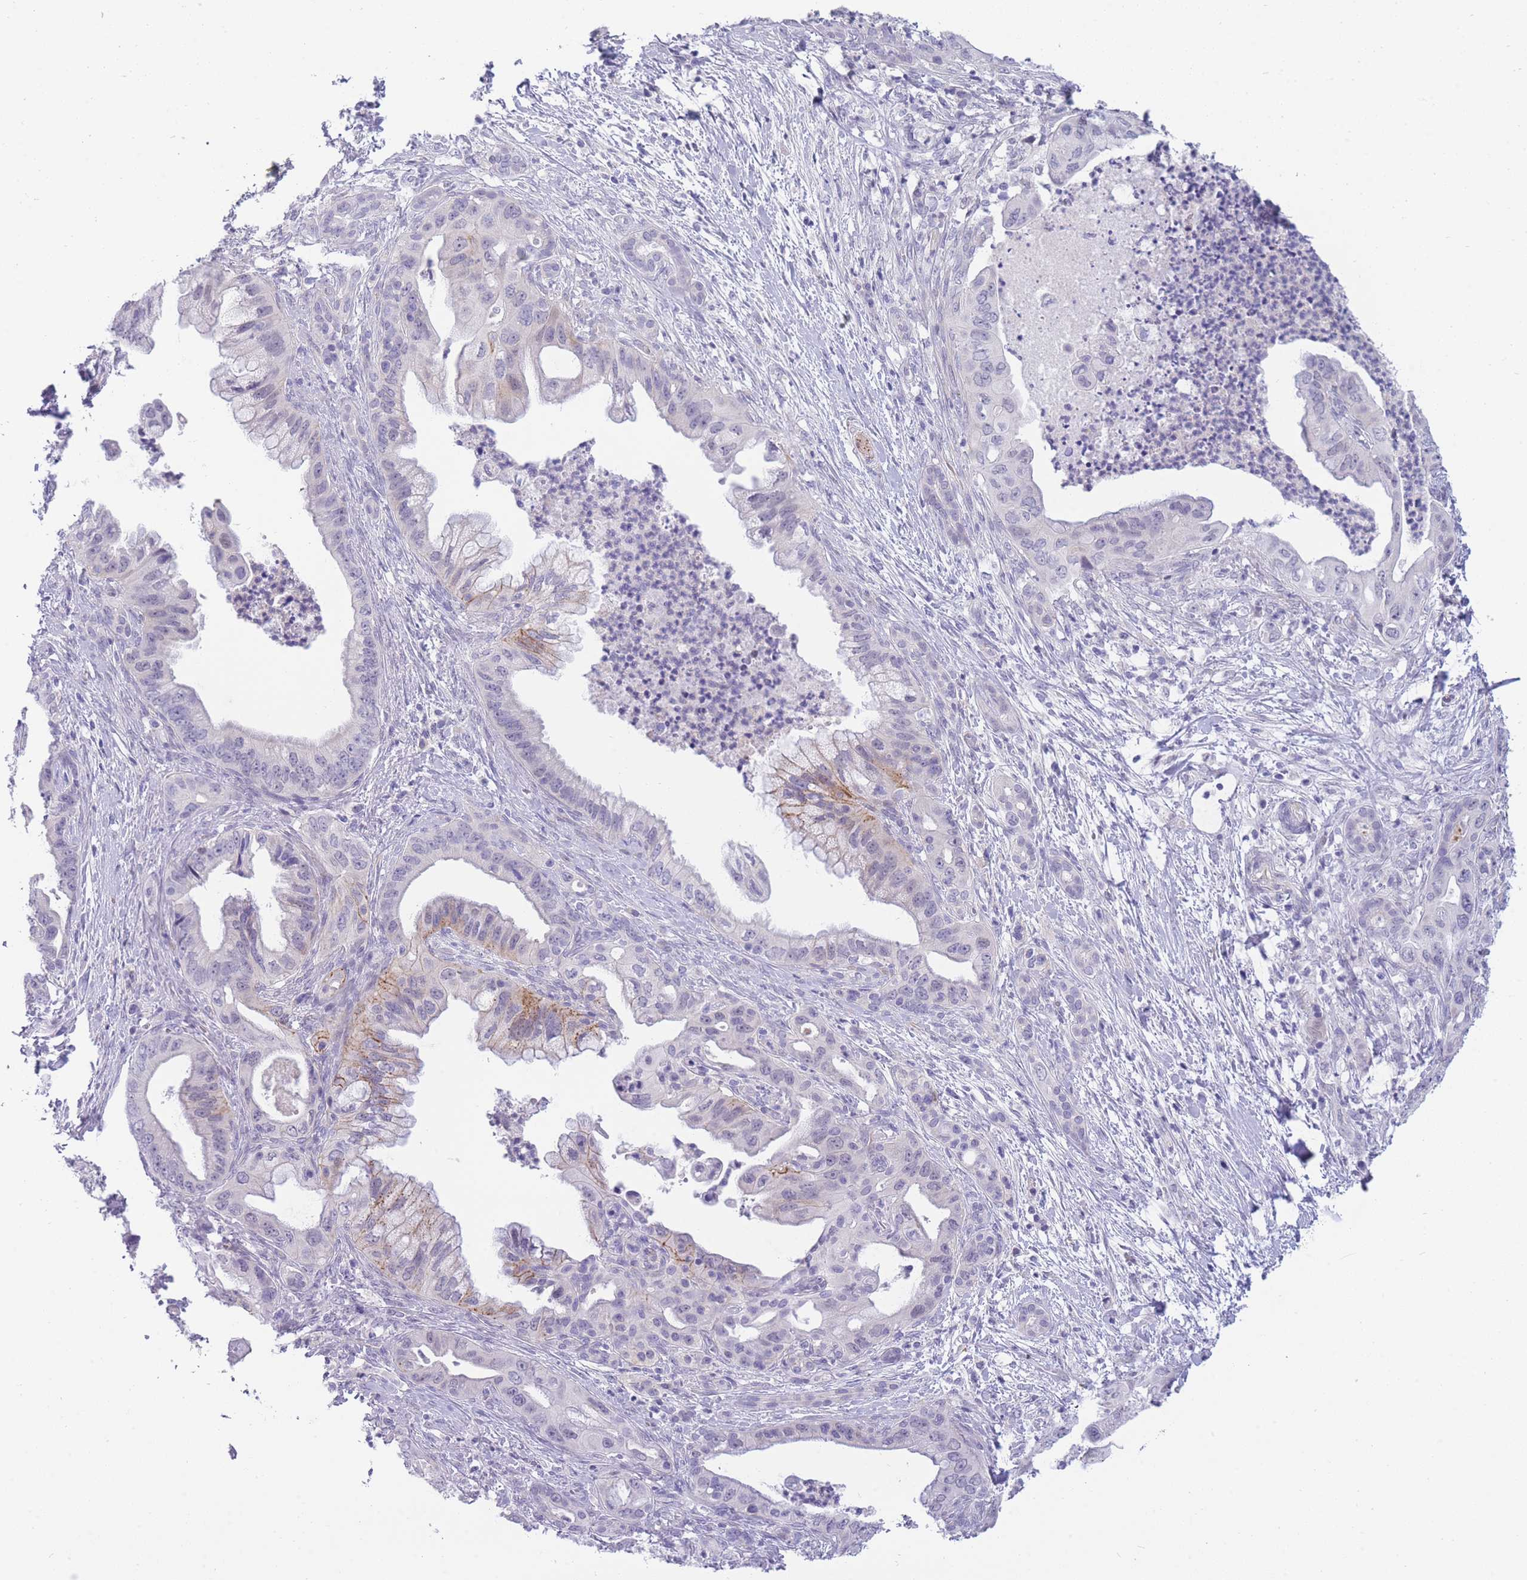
{"staining": {"intensity": "moderate", "quantity": "<25%", "location": "cytoplasmic/membranous"}, "tissue": "pancreatic cancer", "cell_type": "Tumor cells", "image_type": "cancer", "snomed": [{"axis": "morphology", "description": "Adenocarcinoma, NOS"}, {"axis": "topography", "description": "Pancreas"}], "caption": "Protein expression analysis of pancreatic cancer (adenocarcinoma) demonstrates moderate cytoplasmic/membranous expression in approximately <25% of tumor cells. The staining was performed using DAB (3,3'-diaminobenzidine) to visualize the protein expression in brown, while the nuclei were stained in blue with hematoxylin (Magnification: 20x).", "gene": "PRR23B", "patient": {"sex": "male", "age": 58}}